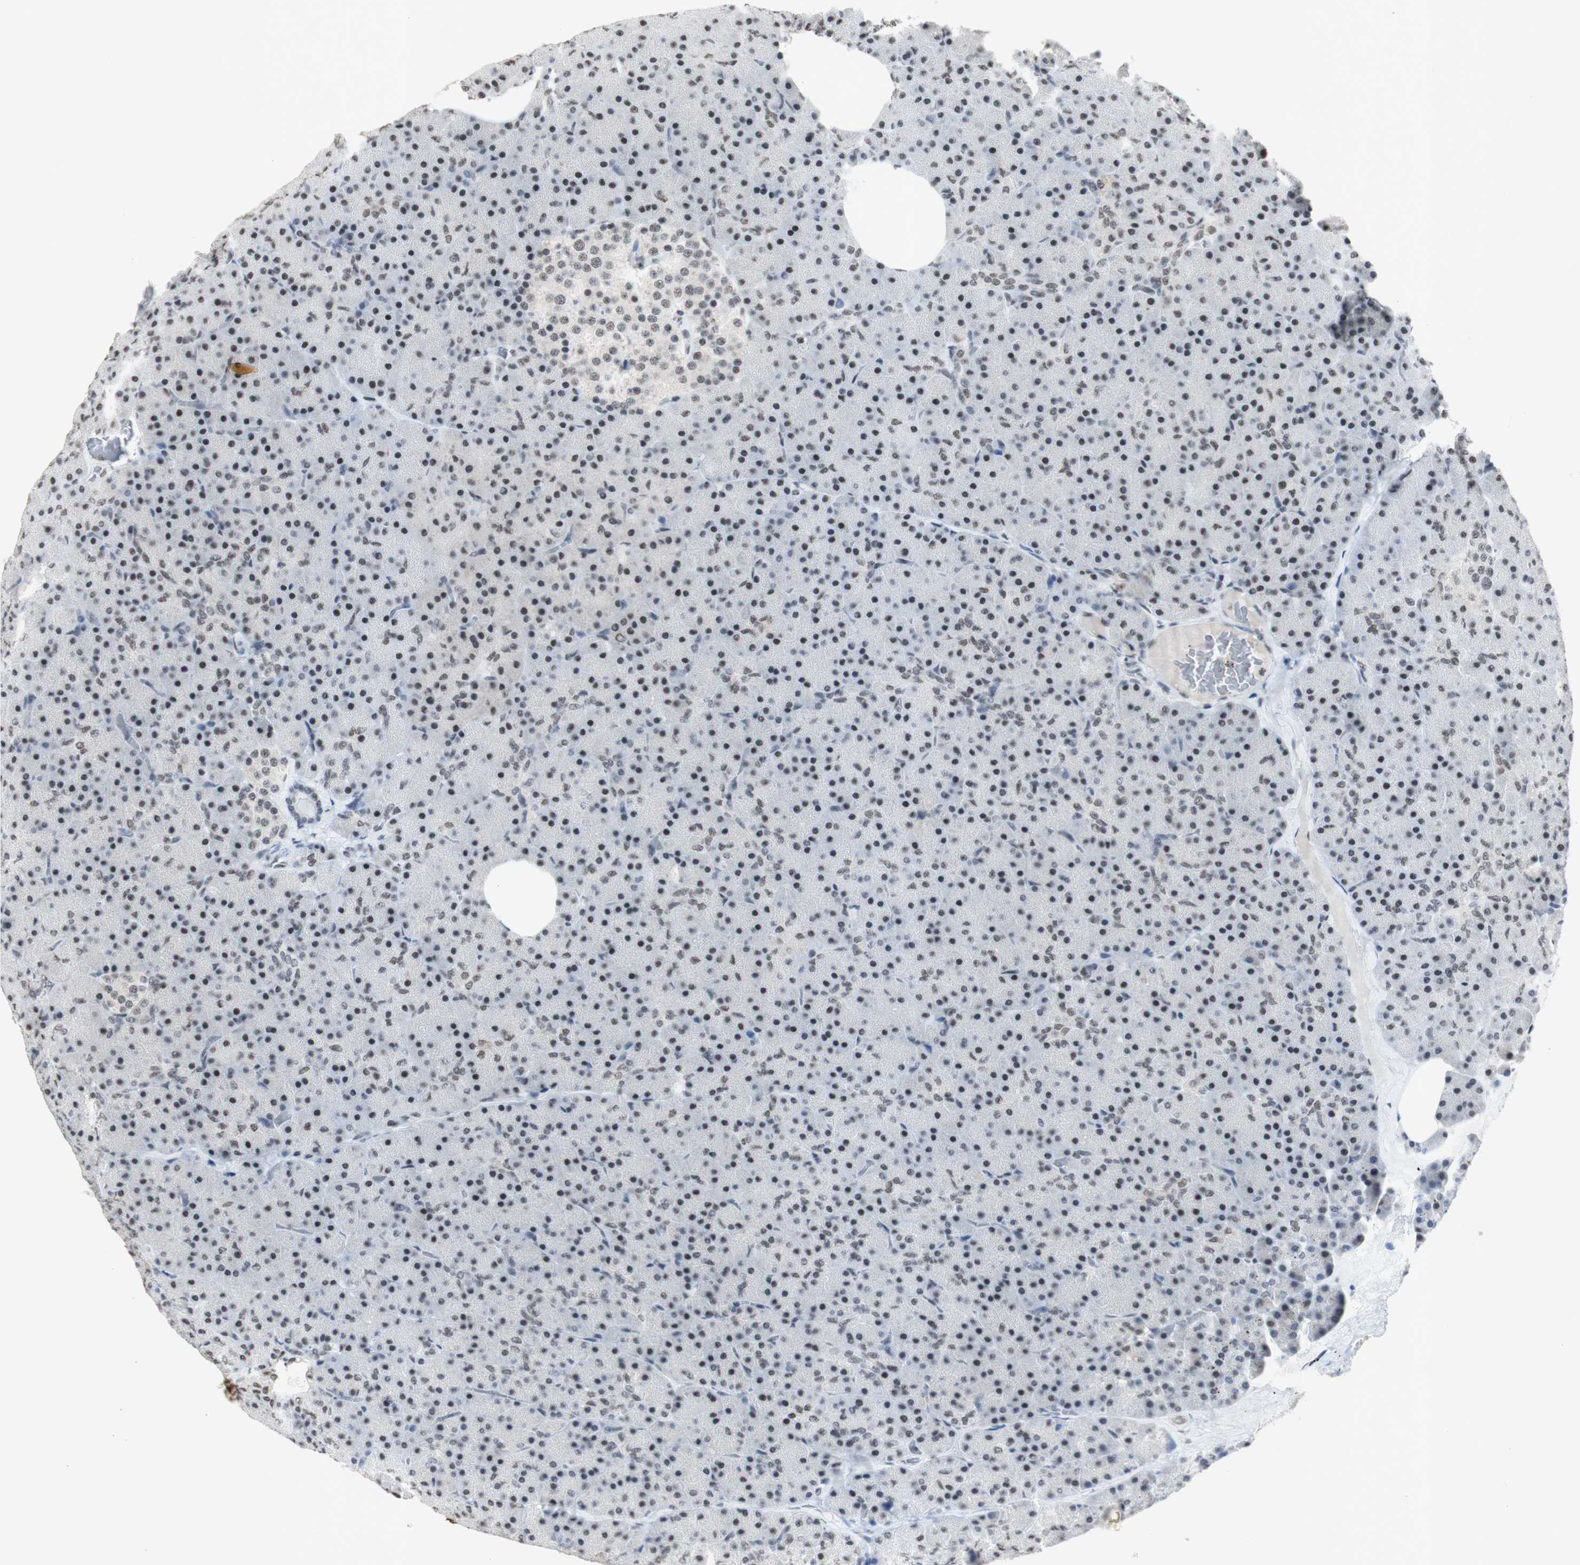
{"staining": {"intensity": "strong", "quantity": "25%-75%", "location": "nuclear"}, "tissue": "pancreas", "cell_type": "Exocrine glandular cells", "image_type": "normal", "snomed": [{"axis": "morphology", "description": "Normal tissue, NOS"}, {"axis": "topography", "description": "Pancreas"}], "caption": "Exocrine glandular cells display strong nuclear expression in approximately 25%-75% of cells in unremarkable pancreas.", "gene": "SNRPB", "patient": {"sex": "female", "age": 35}}